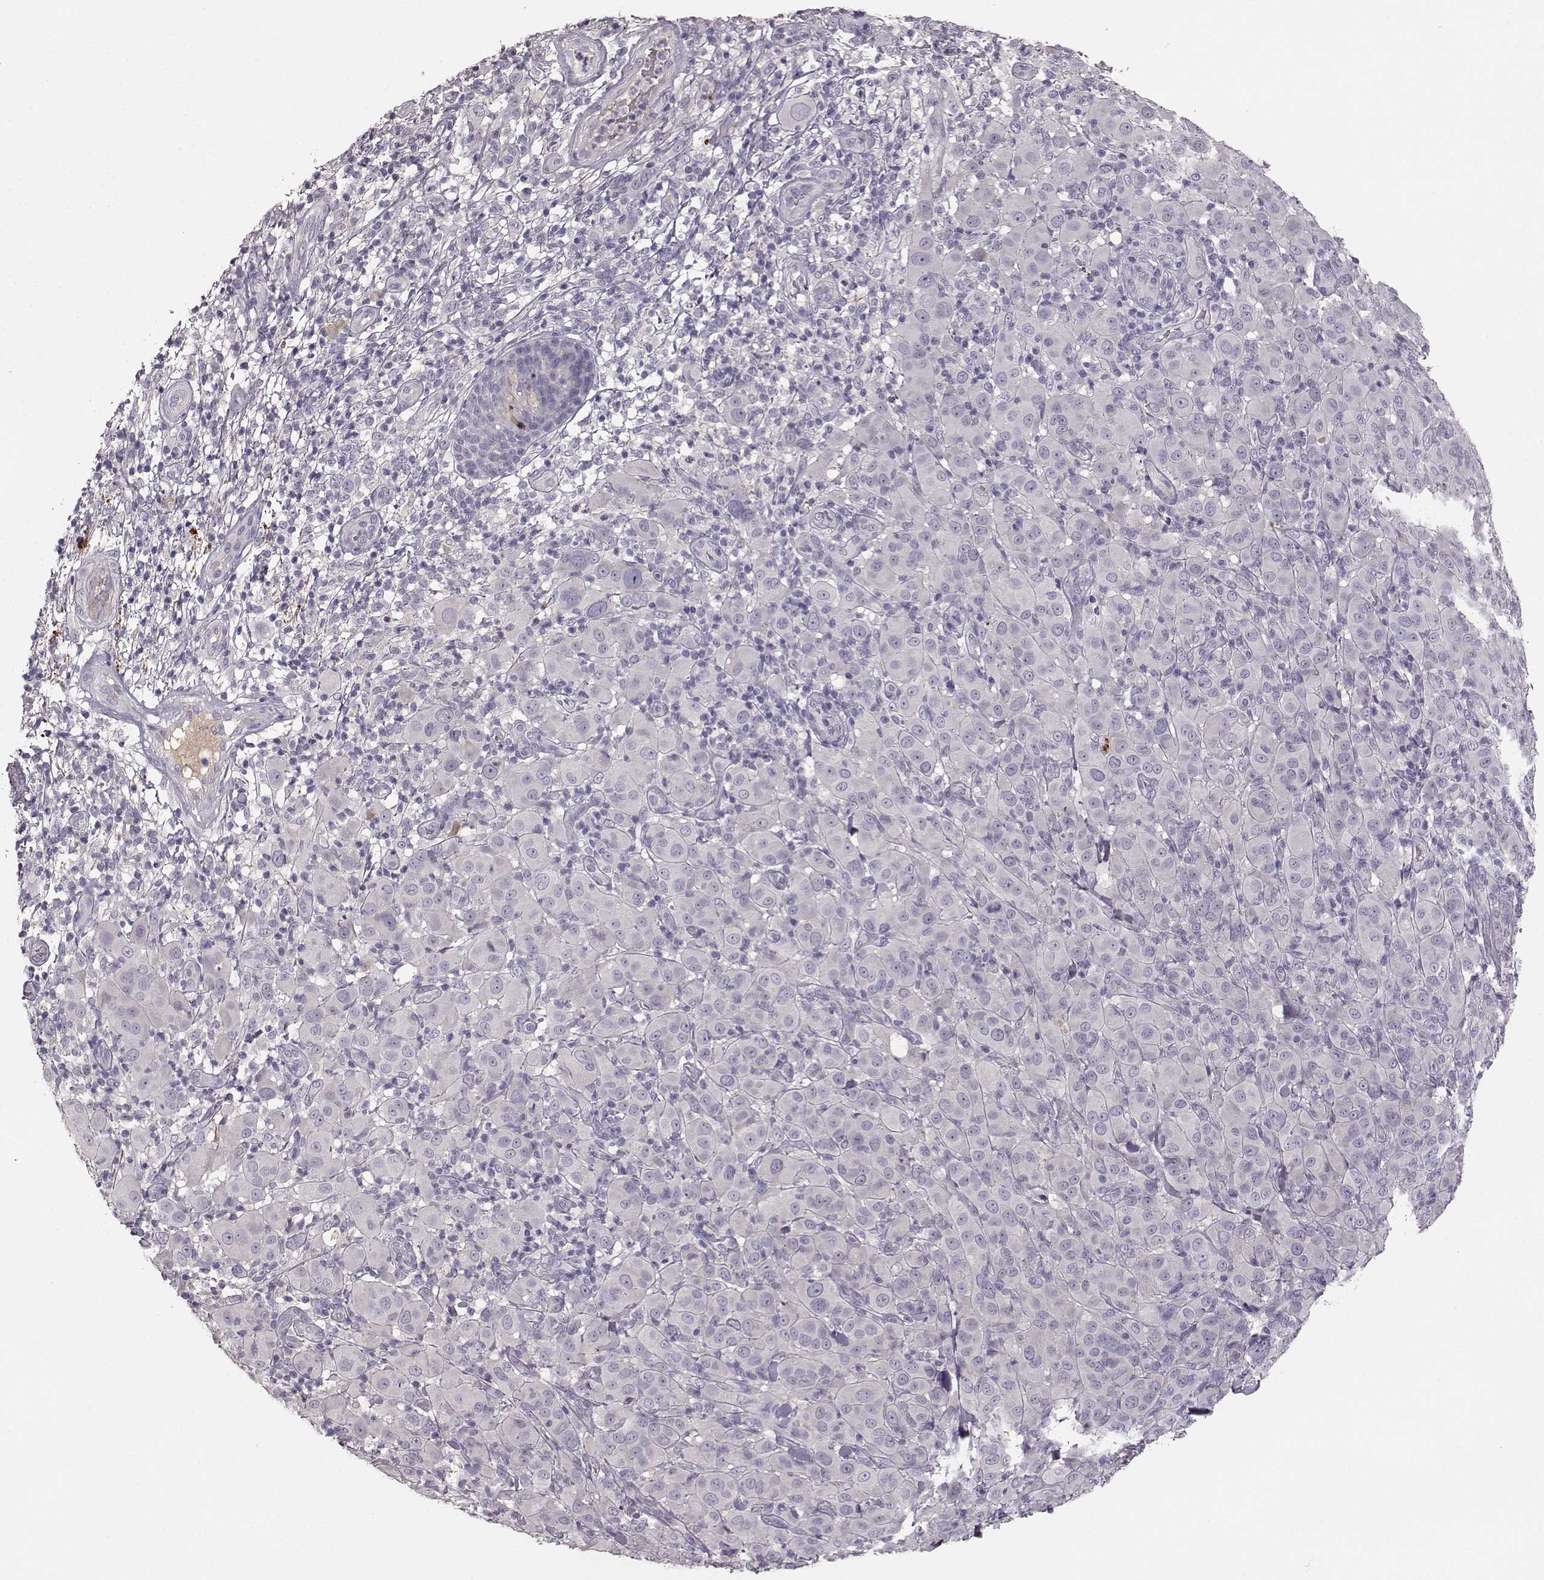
{"staining": {"intensity": "negative", "quantity": "none", "location": "none"}, "tissue": "melanoma", "cell_type": "Tumor cells", "image_type": "cancer", "snomed": [{"axis": "morphology", "description": "Malignant melanoma, NOS"}, {"axis": "topography", "description": "Skin"}], "caption": "Human malignant melanoma stained for a protein using immunohistochemistry exhibits no expression in tumor cells.", "gene": "YJEFN3", "patient": {"sex": "female", "age": 87}}